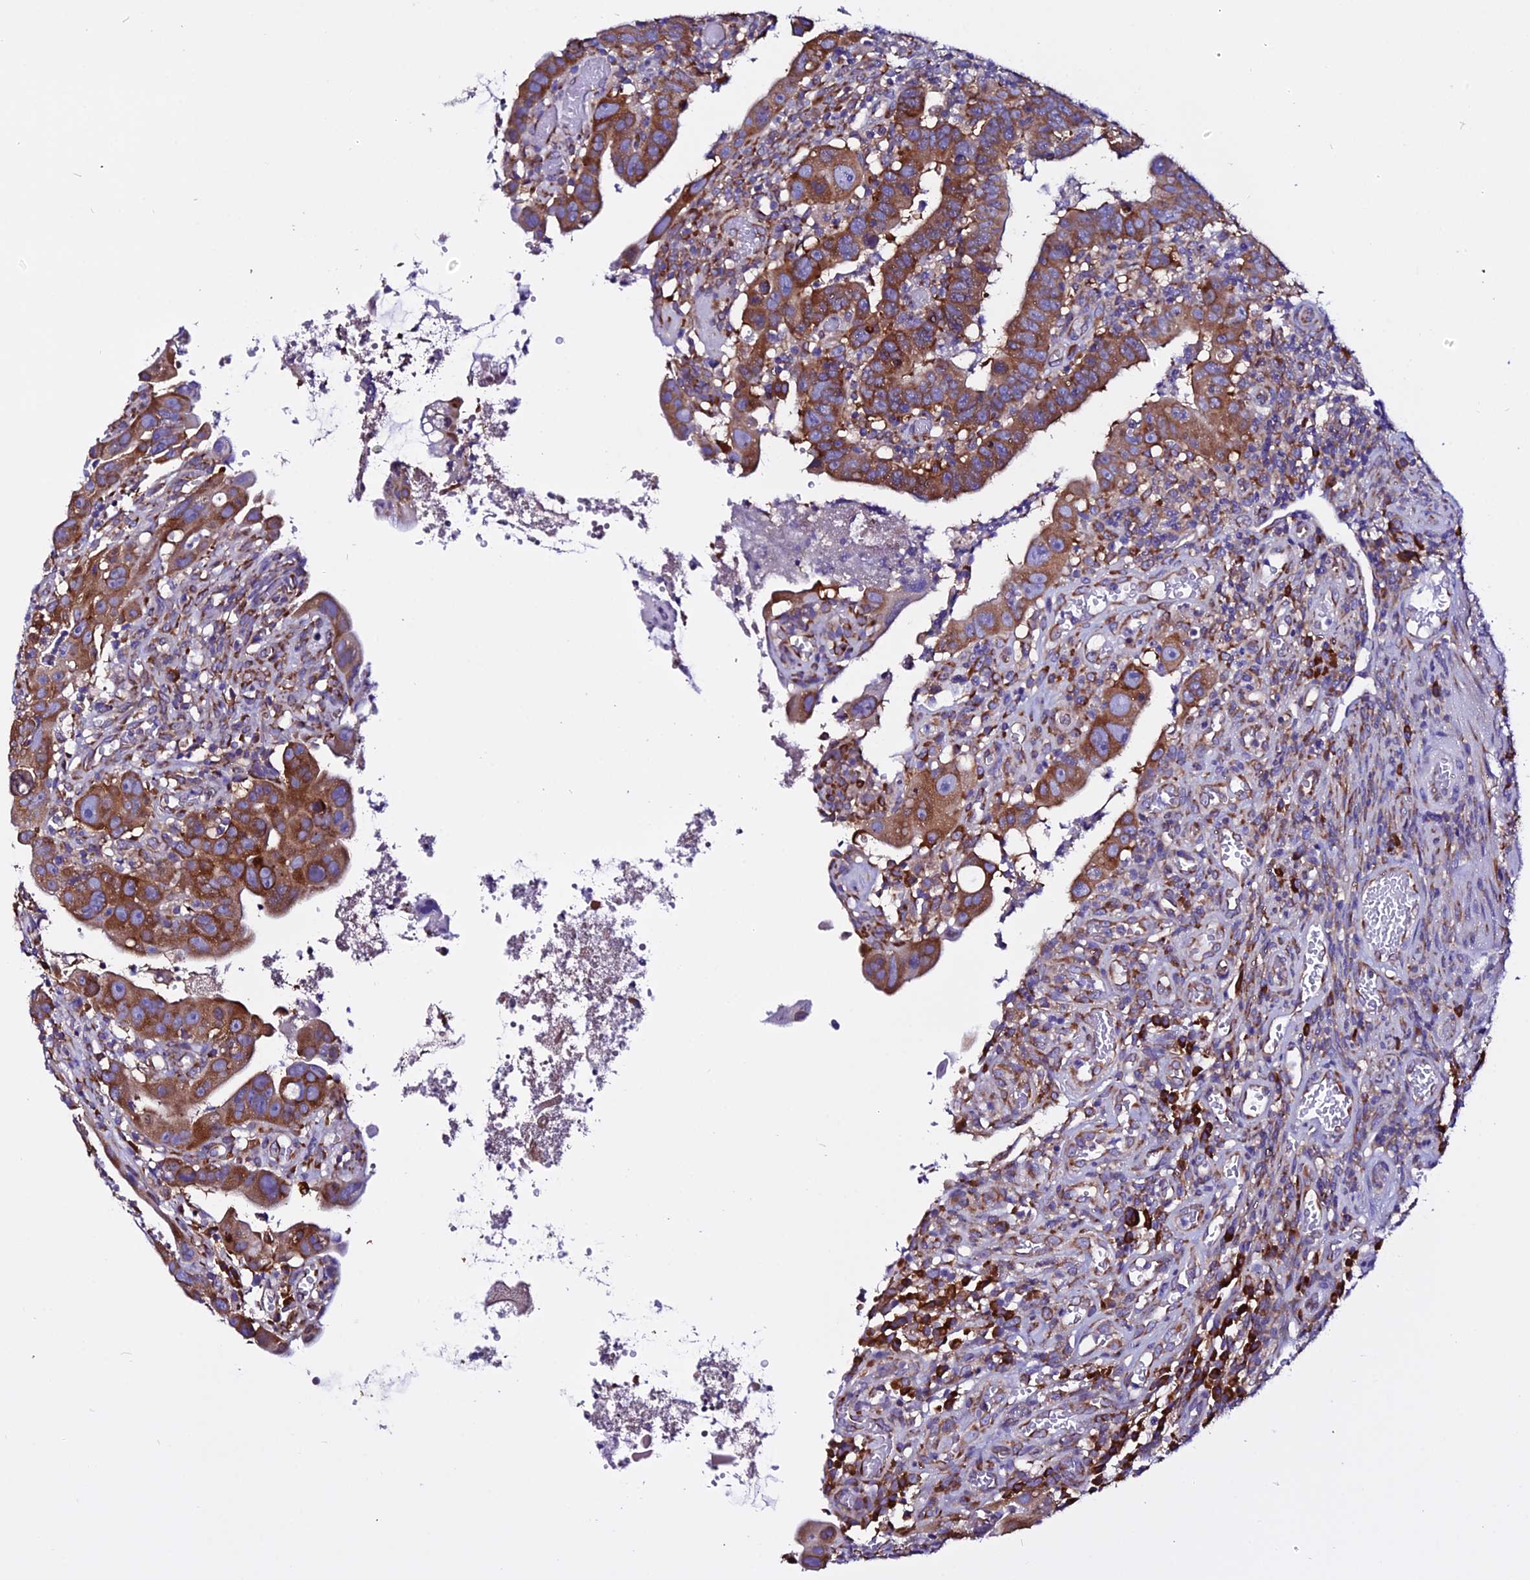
{"staining": {"intensity": "strong", "quantity": ">75%", "location": "cytoplasmic/membranous"}, "tissue": "colorectal cancer", "cell_type": "Tumor cells", "image_type": "cancer", "snomed": [{"axis": "morphology", "description": "Normal tissue, NOS"}, {"axis": "morphology", "description": "Adenocarcinoma, NOS"}, {"axis": "topography", "description": "Rectum"}], "caption": "High-power microscopy captured an immunohistochemistry histopathology image of colorectal adenocarcinoma, revealing strong cytoplasmic/membranous positivity in approximately >75% of tumor cells. The staining was performed using DAB to visualize the protein expression in brown, while the nuclei were stained in blue with hematoxylin (Magnification: 20x).", "gene": "EEF1G", "patient": {"sex": "female", "age": 65}}